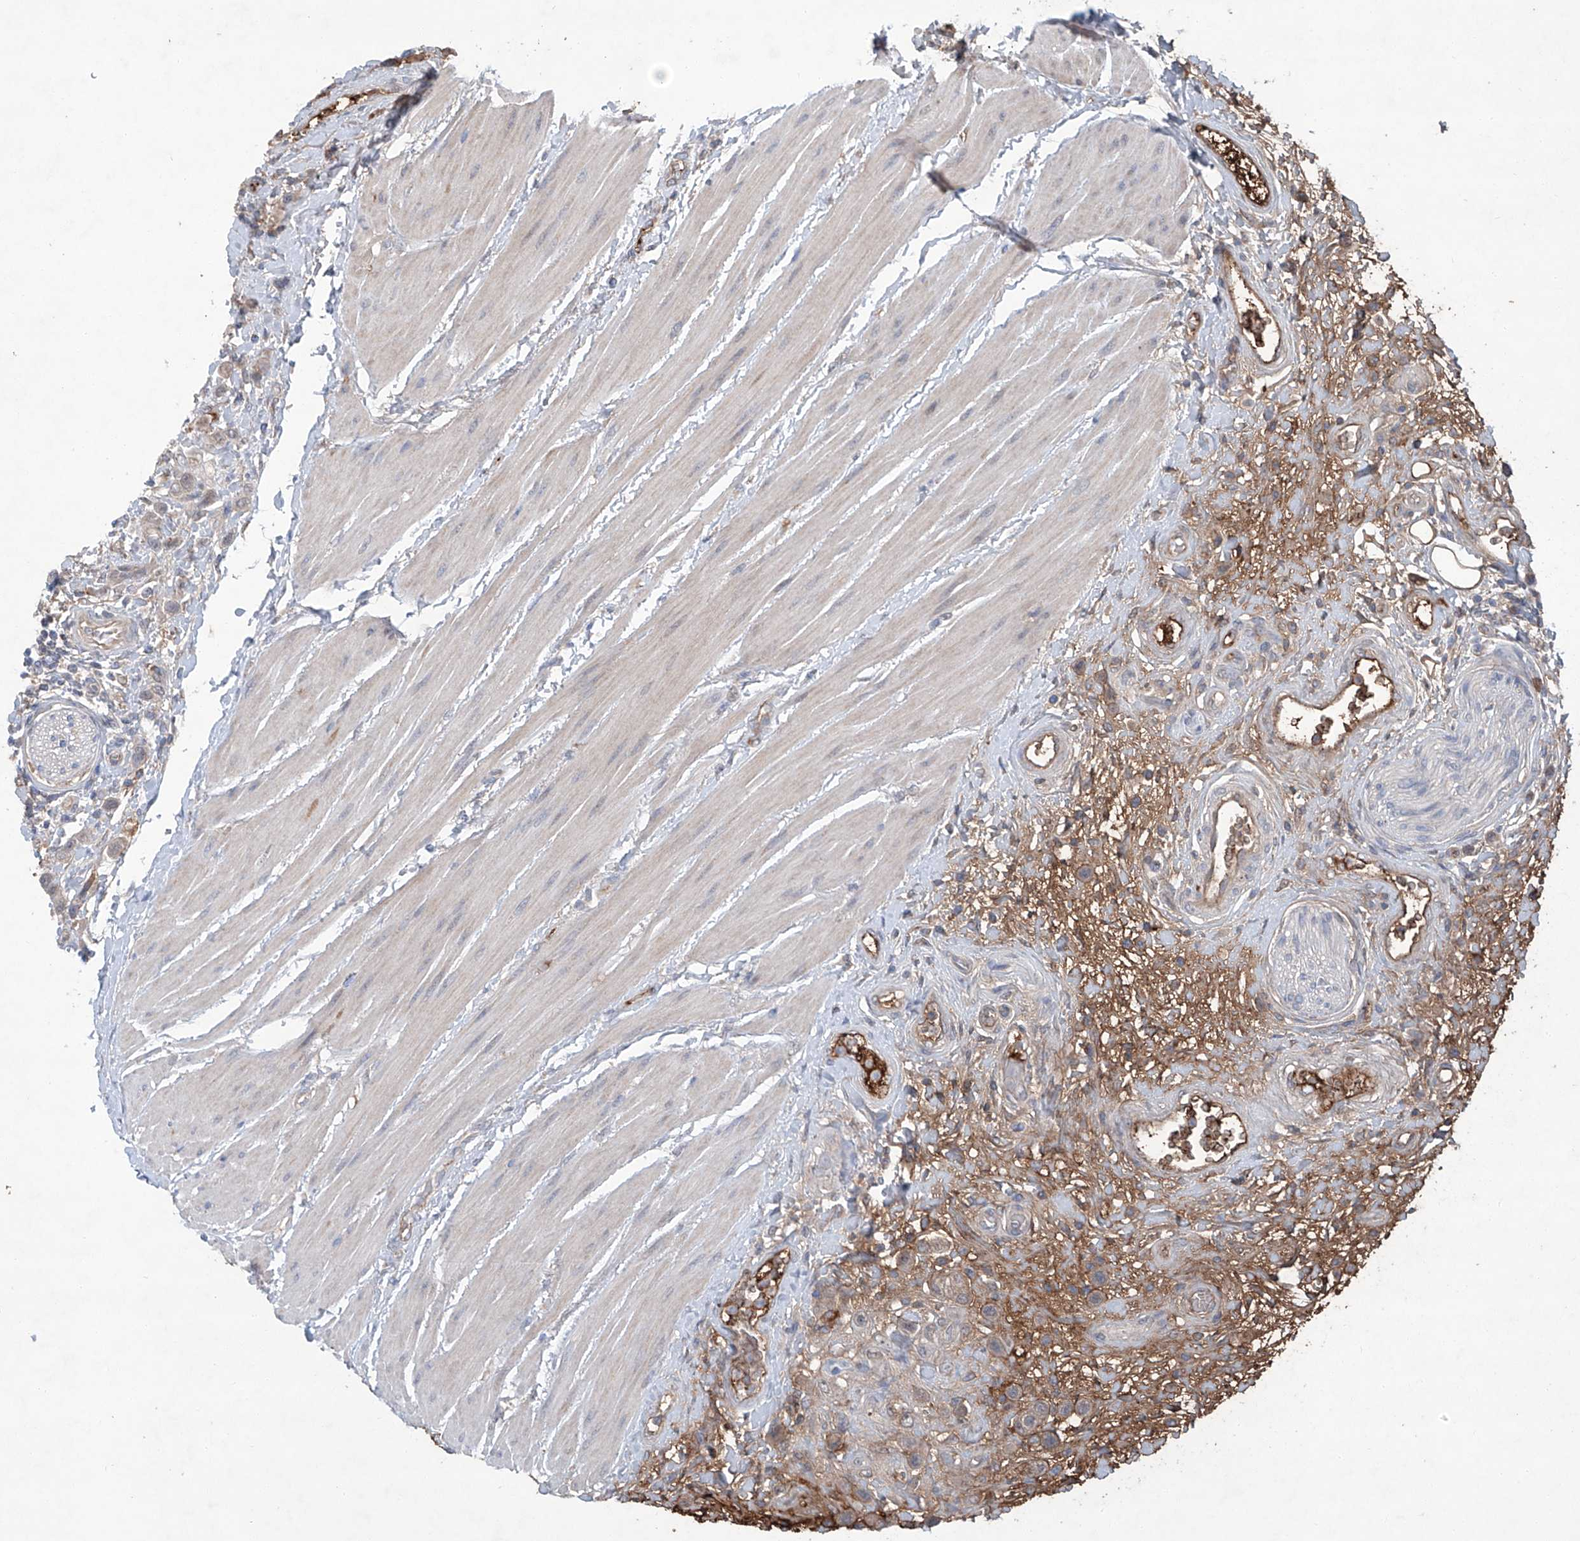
{"staining": {"intensity": "moderate", "quantity": "<25%", "location": "cytoplasmic/membranous"}, "tissue": "urothelial cancer", "cell_type": "Tumor cells", "image_type": "cancer", "snomed": [{"axis": "morphology", "description": "Urothelial carcinoma, High grade"}, {"axis": "topography", "description": "Urinary bladder"}], "caption": "High-grade urothelial carcinoma stained for a protein exhibits moderate cytoplasmic/membranous positivity in tumor cells.", "gene": "SIX4", "patient": {"sex": "male", "age": 50}}